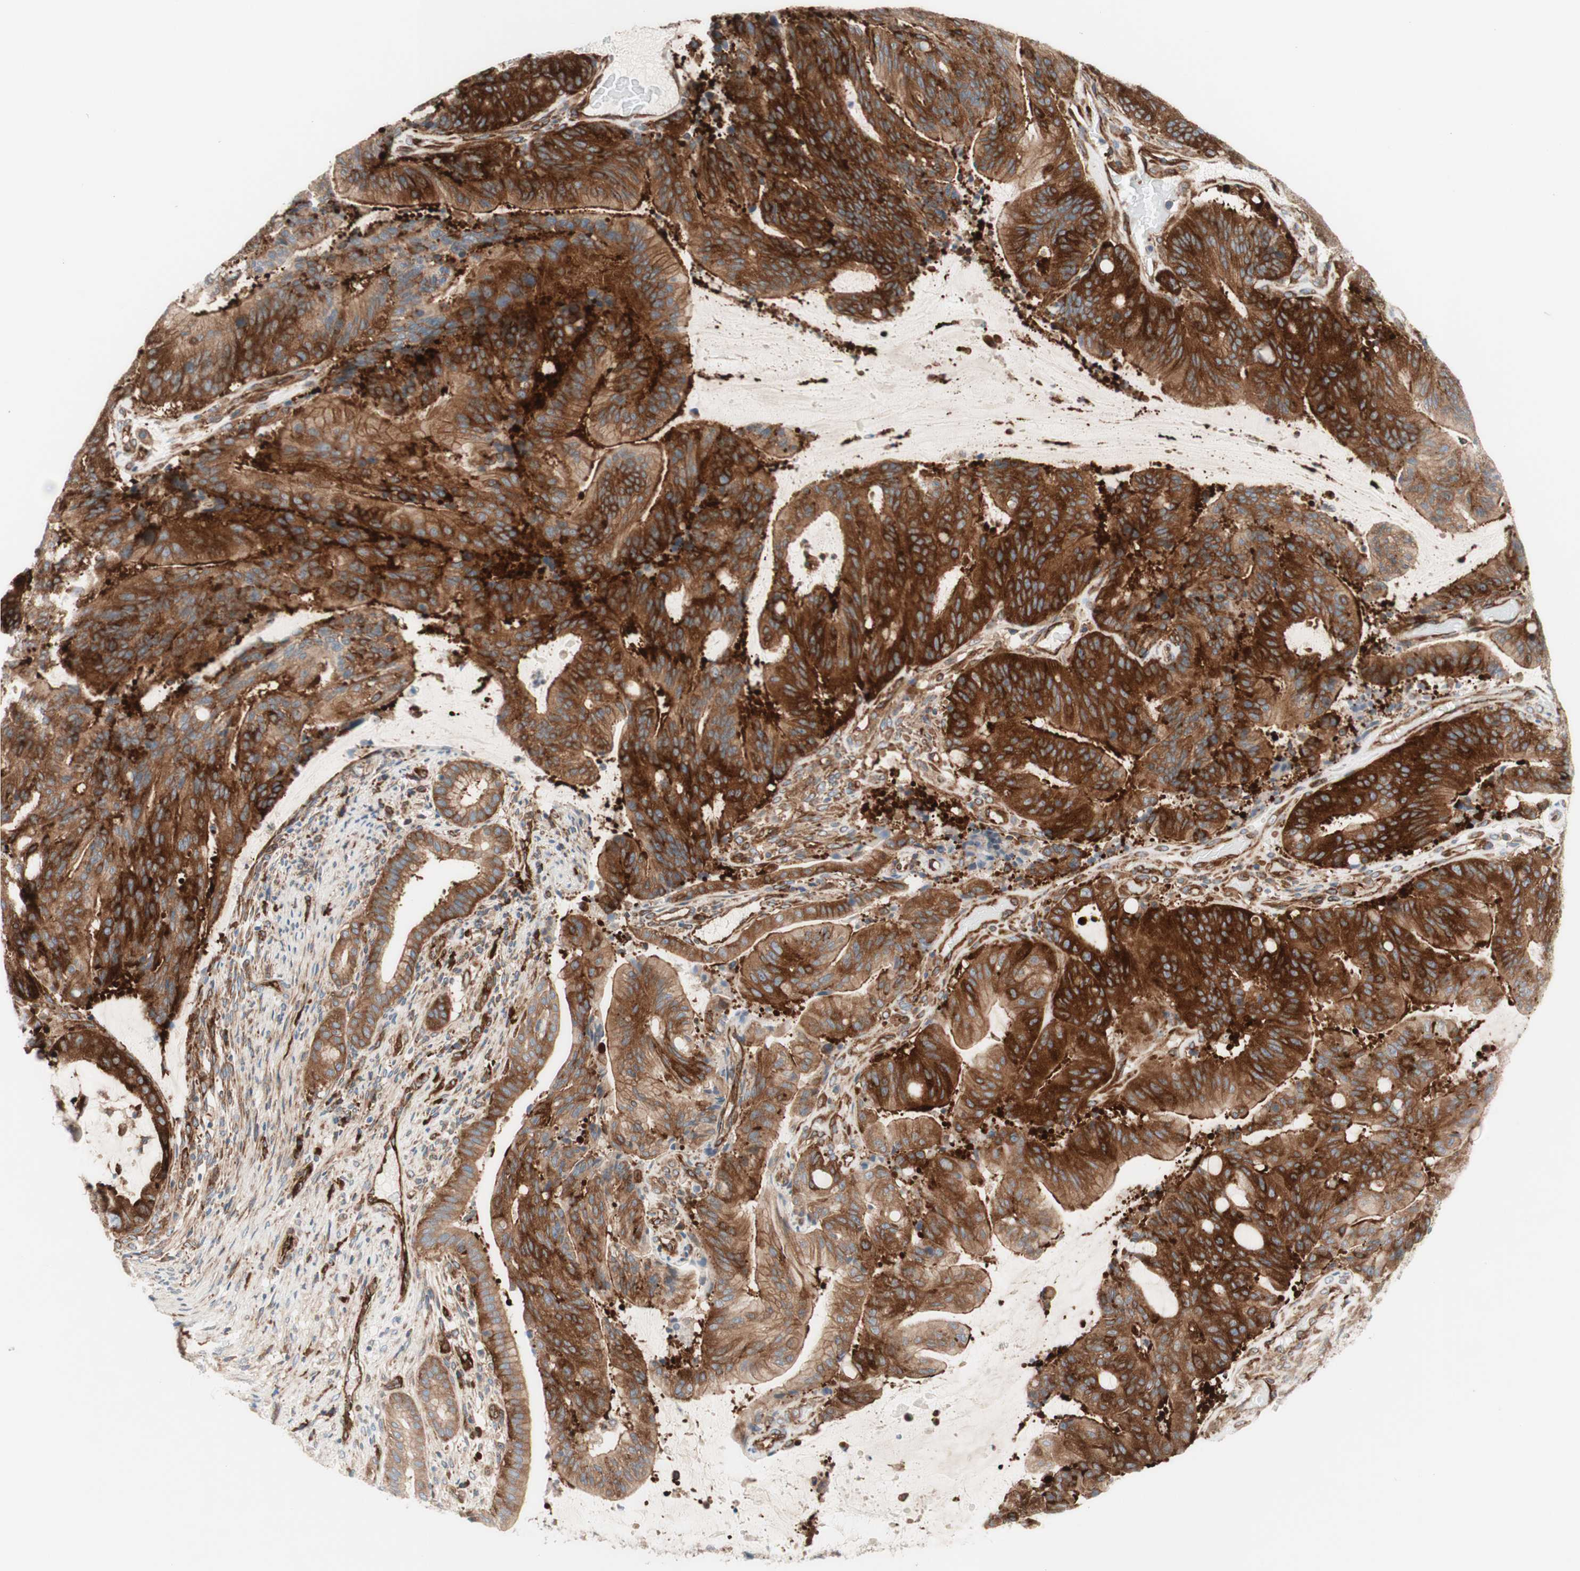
{"staining": {"intensity": "strong", "quantity": ">75%", "location": "cytoplasmic/membranous"}, "tissue": "liver cancer", "cell_type": "Tumor cells", "image_type": "cancer", "snomed": [{"axis": "morphology", "description": "Cholangiocarcinoma"}, {"axis": "topography", "description": "Liver"}], "caption": "Protein staining displays strong cytoplasmic/membranous expression in about >75% of tumor cells in liver cancer (cholangiocarcinoma). (Stains: DAB in brown, nuclei in blue, Microscopy: brightfield microscopy at high magnification).", "gene": "CCN4", "patient": {"sex": "female", "age": 73}}